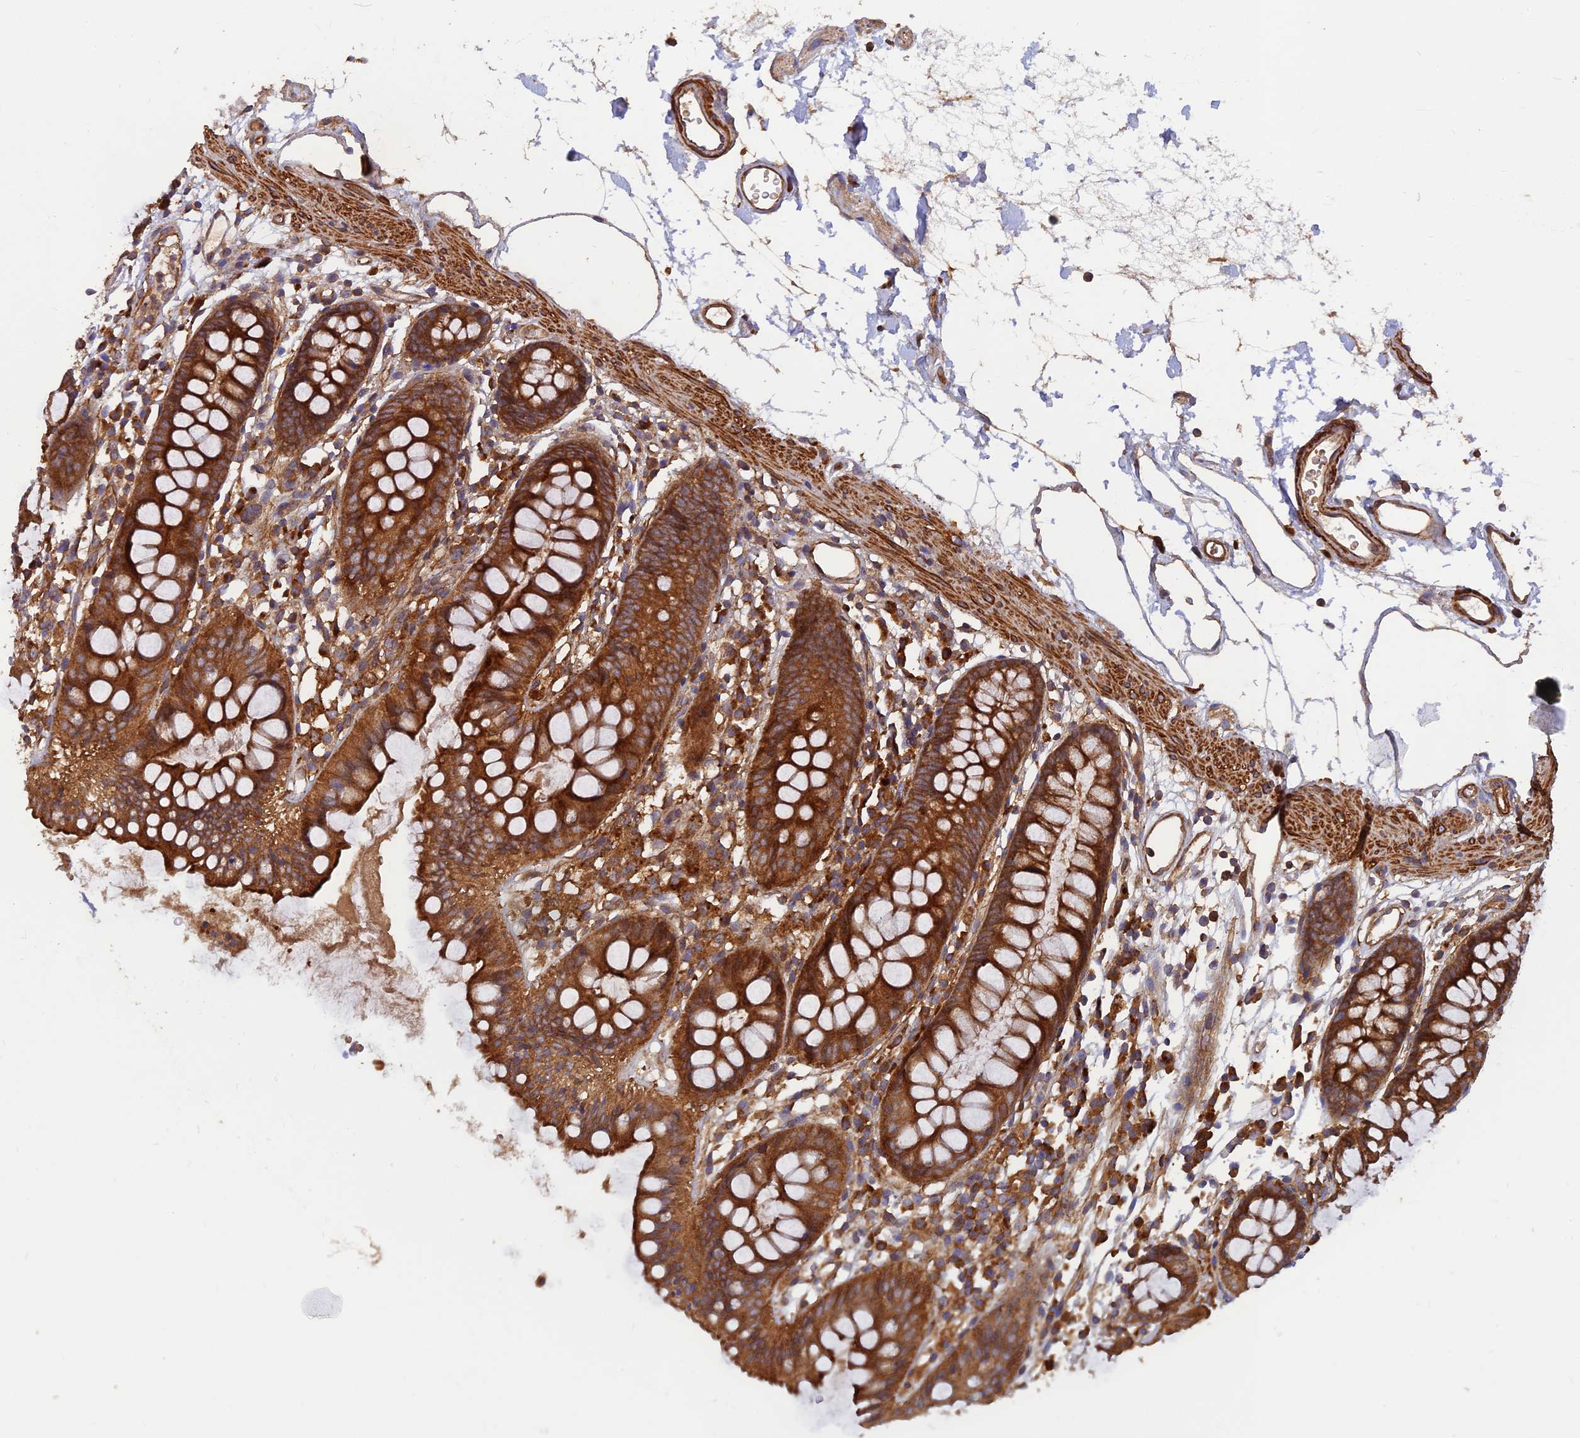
{"staining": {"intensity": "strong", "quantity": ">75%", "location": "cytoplasmic/membranous"}, "tissue": "colon", "cell_type": "Endothelial cells", "image_type": "normal", "snomed": [{"axis": "morphology", "description": "Normal tissue, NOS"}, {"axis": "topography", "description": "Colon"}], "caption": "Immunohistochemical staining of normal colon reveals strong cytoplasmic/membranous protein expression in approximately >75% of endothelial cells.", "gene": "RELCH", "patient": {"sex": "female", "age": 84}}